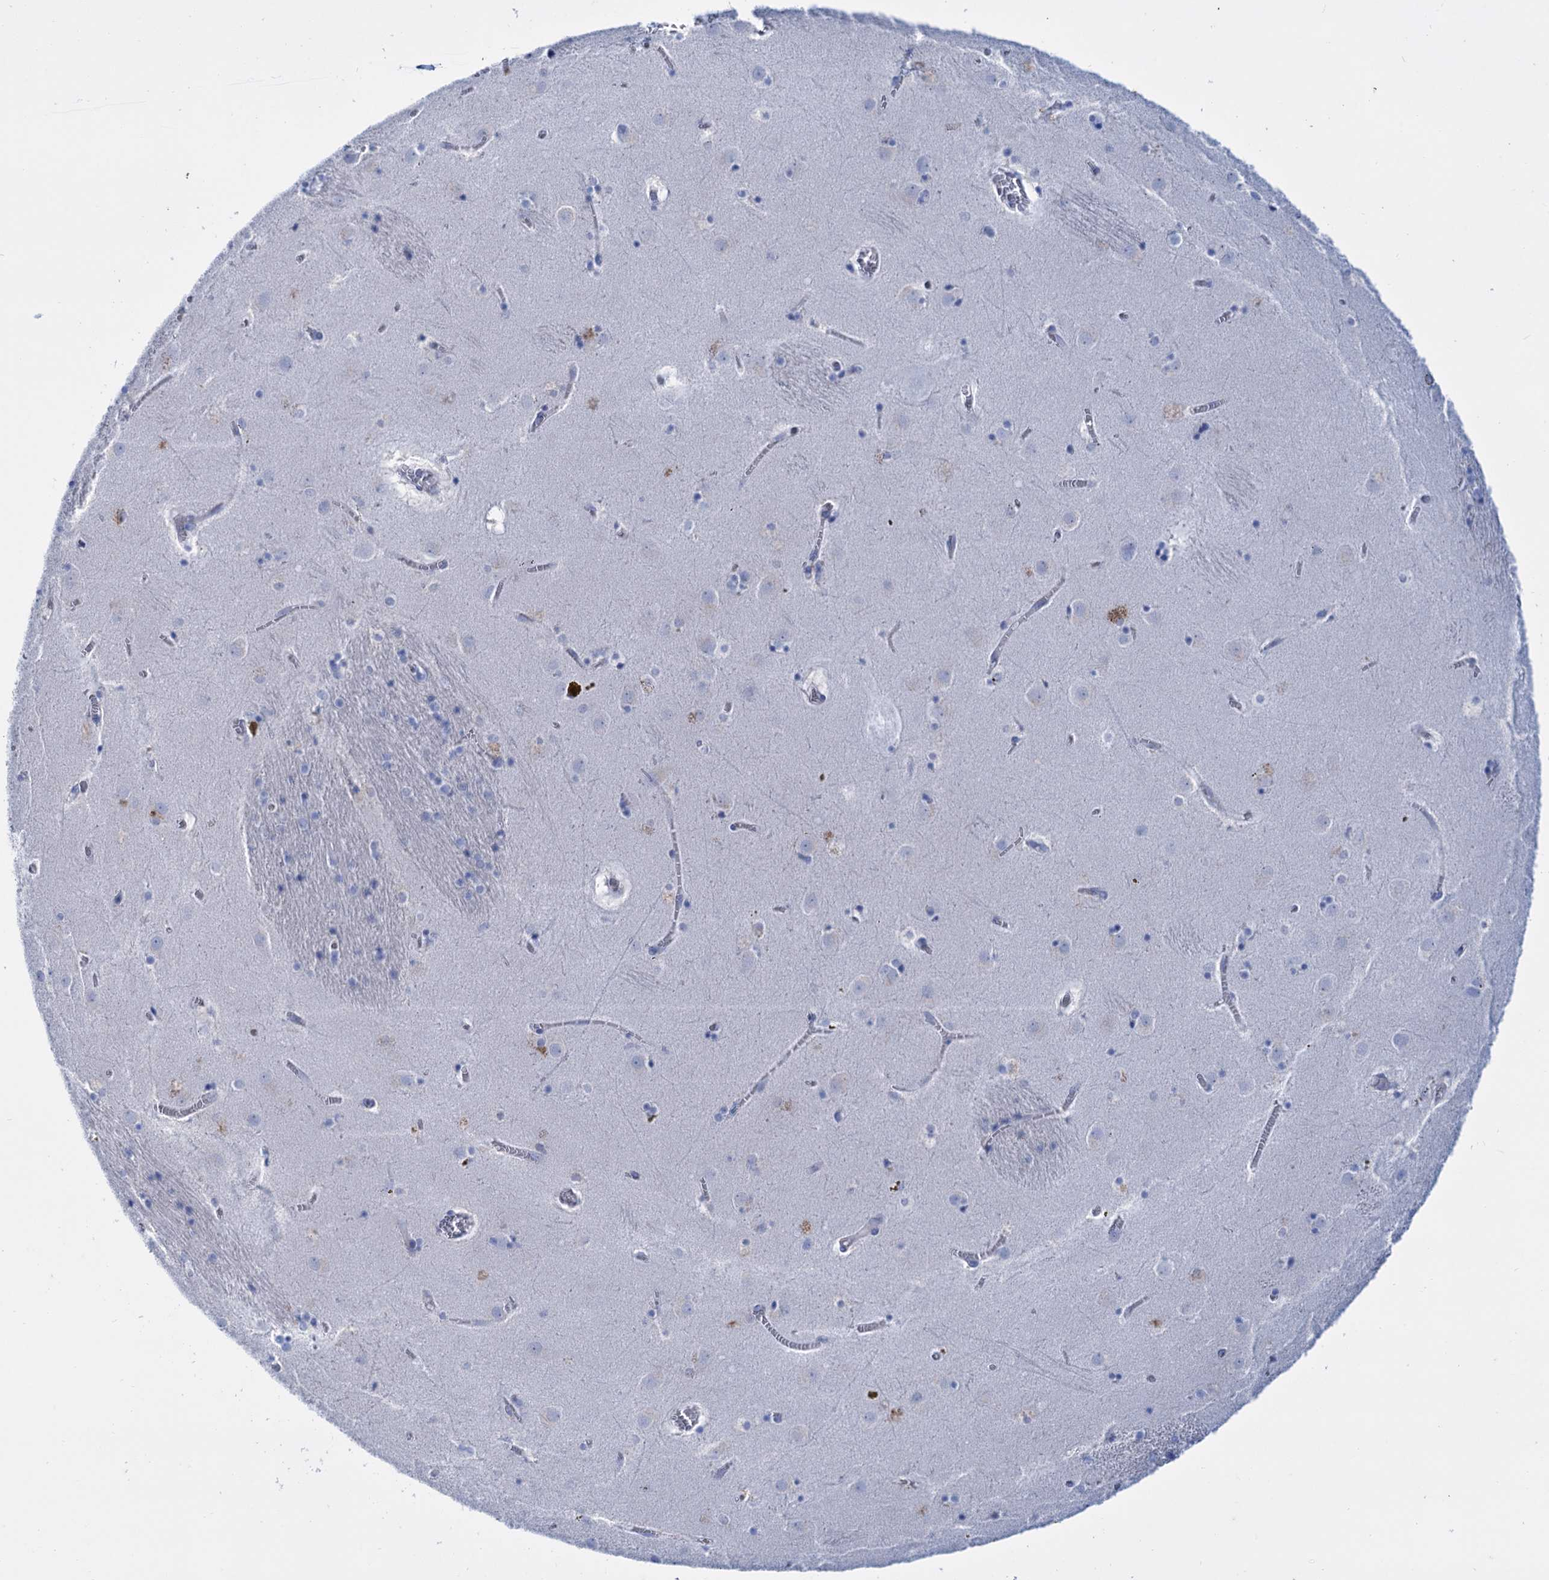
{"staining": {"intensity": "negative", "quantity": "none", "location": "none"}, "tissue": "caudate", "cell_type": "Glial cells", "image_type": "normal", "snomed": [{"axis": "morphology", "description": "Normal tissue, NOS"}, {"axis": "topography", "description": "Lateral ventricle wall"}], "caption": "Glial cells show no significant staining in normal caudate. (DAB immunohistochemistry (IHC) visualized using brightfield microscopy, high magnification).", "gene": "FAAP20", "patient": {"sex": "male", "age": 70}}